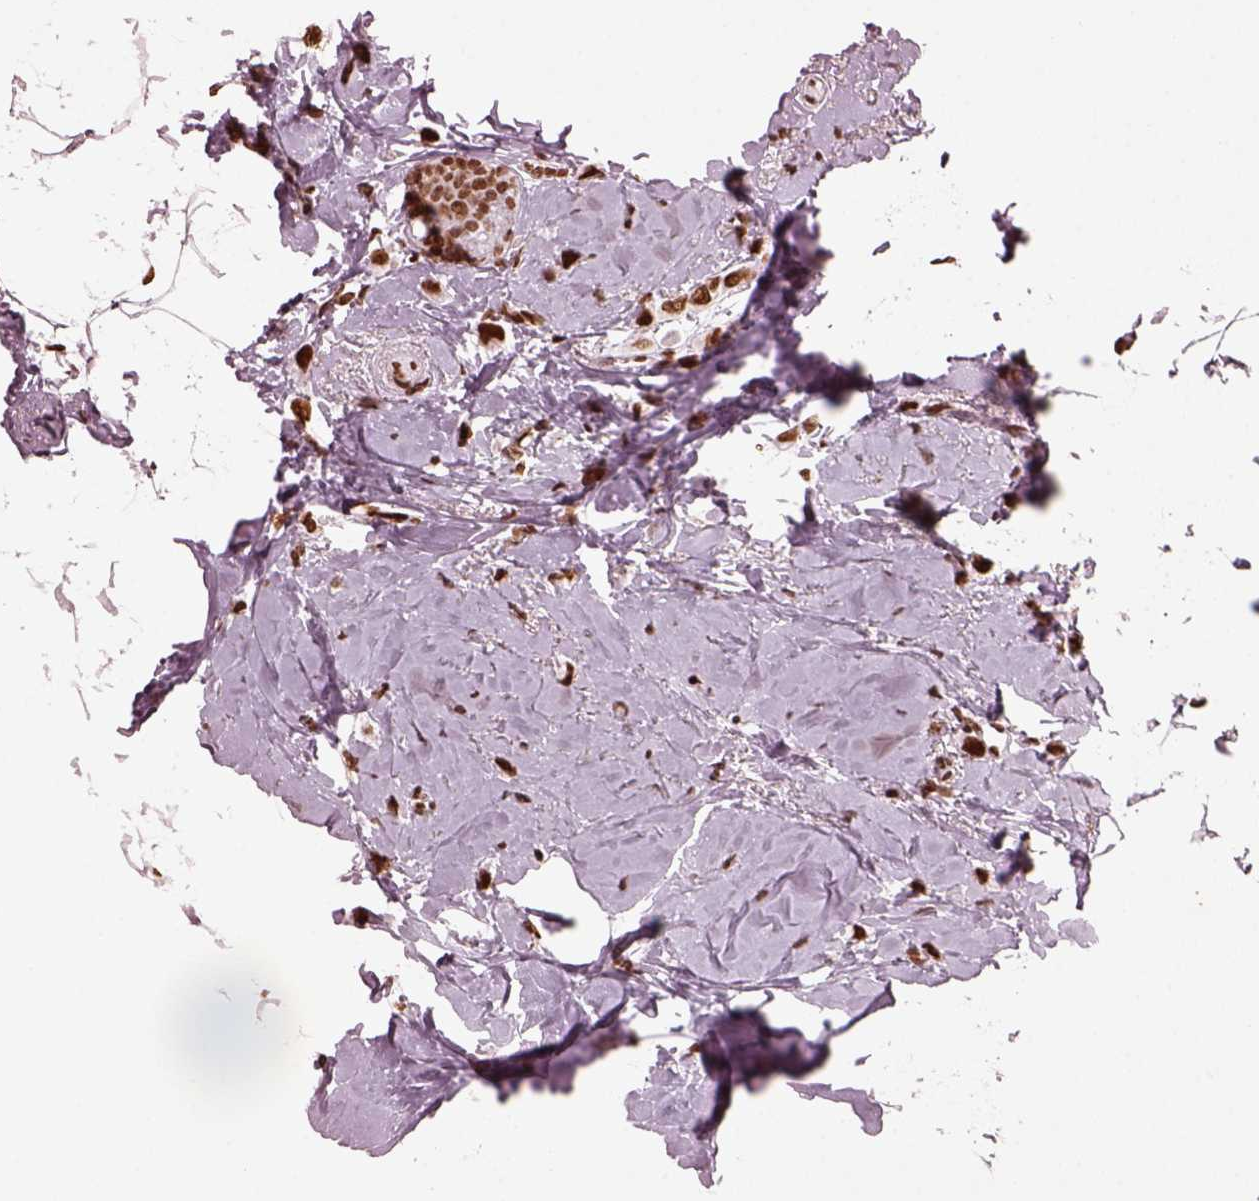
{"staining": {"intensity": "strong", "quantity": ">75%", "location": "nuclear"}, "tissue": "breast cancer", "cell_type": "Tumor cells", "image_type": "cancer", "snomed": [{"axis": "morphology", "description": "Duct carcinoma"}, {"axis": "topography", "description": "Breast"}], "caption": "A high-resolution histopathology image shows immunohistochemistry (IHC) staining of breast cancer (intraductal carcinoma), which reveals strong nuclear positivity in about >75% of tumor cells.", "gene": "CBFA2T3", "patient": {"sex": "female", "age": 40}}